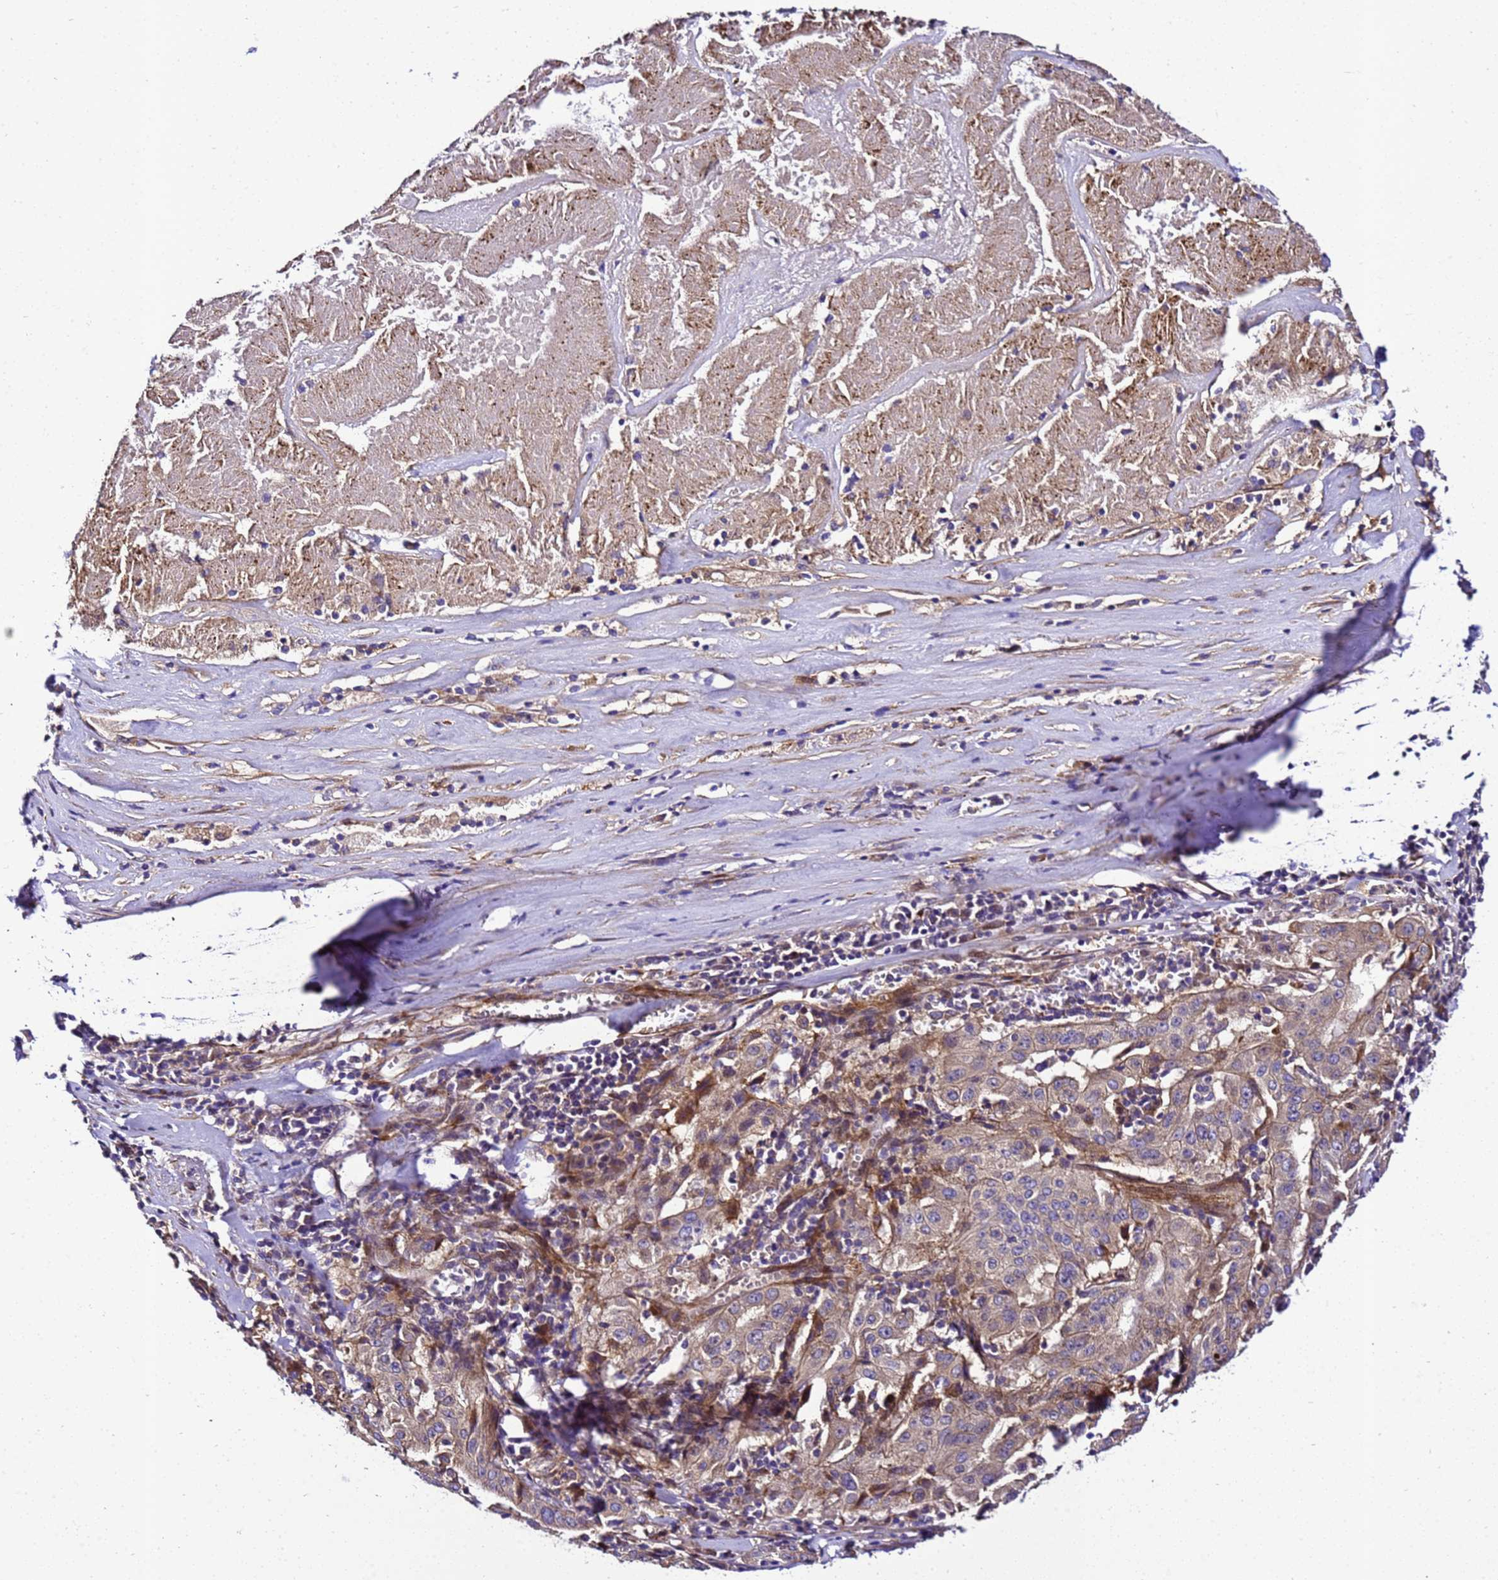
{"staining": {"intensity": "weak", "quantity": ">75%", "location": "cytoplasmic/membranous"}, "tissue": "pancreatic cancer", "cell_type": "Tumor cells", "image_type": "cancer", "snomed": [{"axis": "morphology", "description": "Adenocarcinoma, NOS"}, {"axis": "topography", "description": "Pancreas"}], "caption": "Pancreatic adenocarcinoma was stained to show a protein in brown. There is low levels of weak cytoplasmic/membranous expression in approximately >75% of tumor cells. (DAB (3,3'-diaminobenzidine) = brown stain, brightfield microscopy at high magnification).", "gene": "ZNF417", "patient": {"sex": "male", "age": 63}}